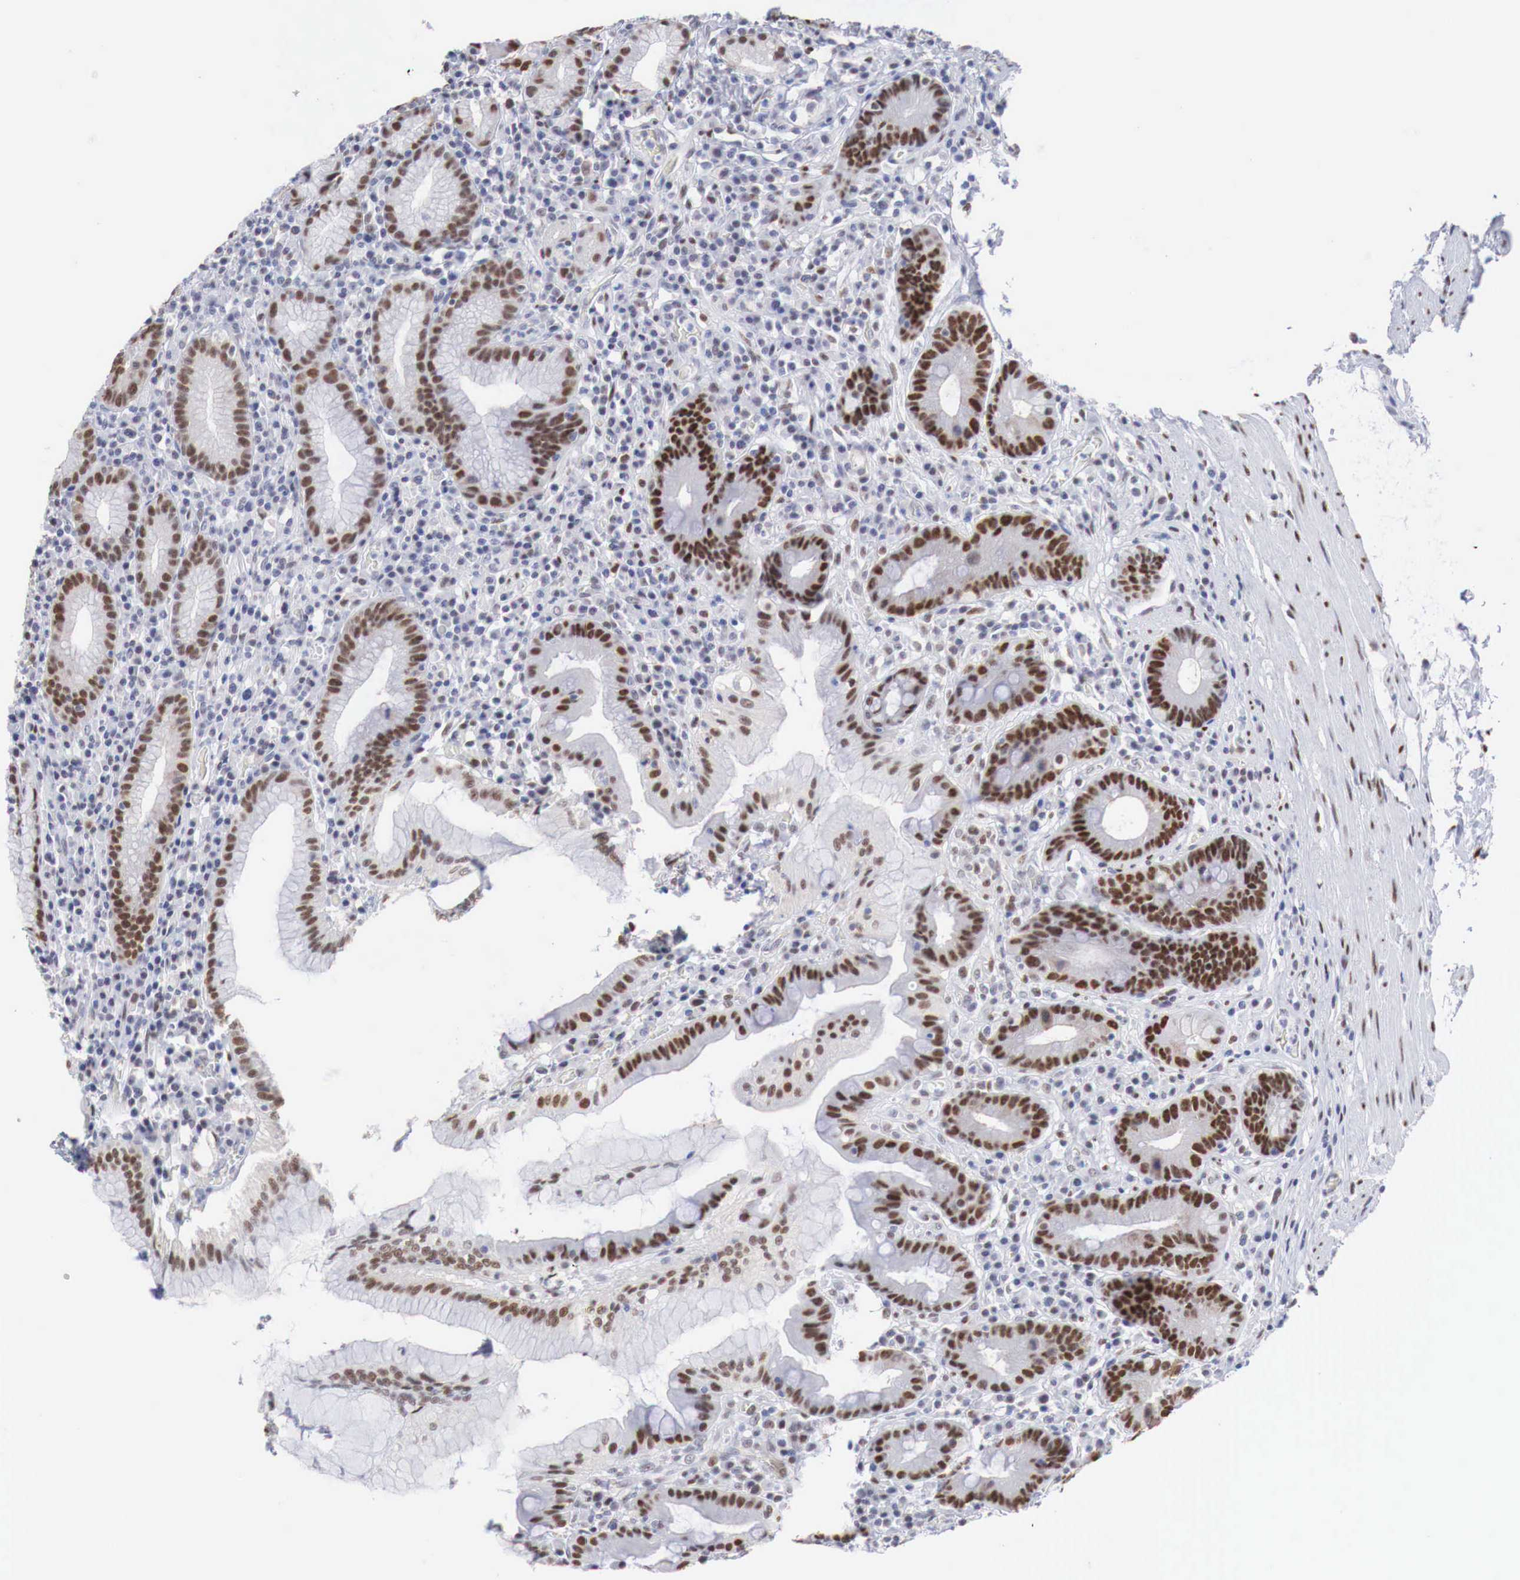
{"staining": {"intensity": "moderate", "quantity": ">75%", "location": "nuclear"}, "tissue": "stomach", "cell_type": "Glandular cells", "image_type": "normal", "snomed": [{"axis": "morphology", "description": "Normal tissue, NOS"}, {"axis": "topography", "description": "Stomach, lower"}], "caption": "Immunohistochemistry (IHC) micrograph of unremarkable stomach stained for a protein (brown), which demonstrates medium levels of moderate nuclear staining in approximately >75% of glandular cells.", "gene": "FOXP2", "patient": {"sex": "male", "age": 58}}